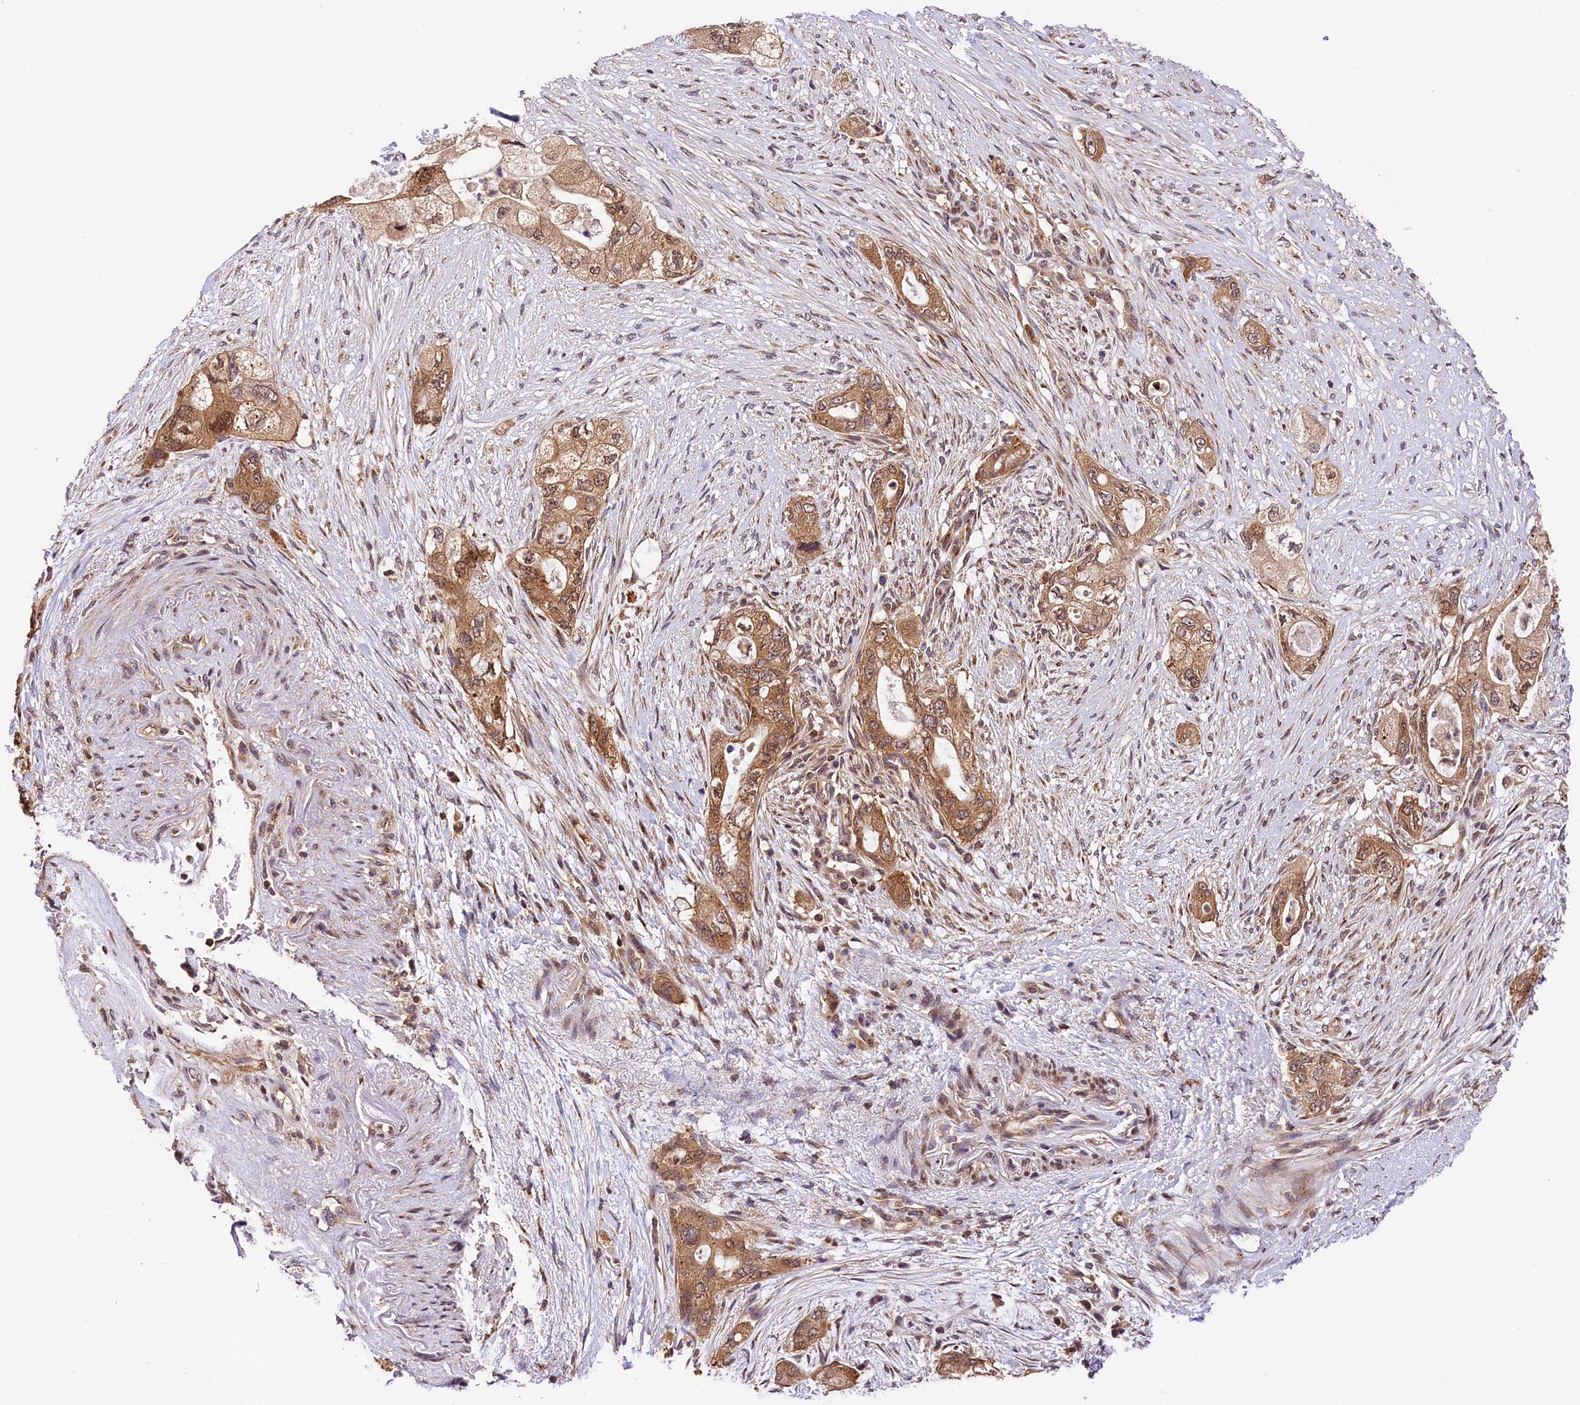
{"staining": {"intensity": "moderate", "quantity": ">75%", "location": "cytoplasmic/membranous,nuclear"}, "tissue": "pancreatic cancer", "cell_type": "Tumor cells", "image_type": "cancer", "snomed": [{"axis": "morphology", "description": "Adenocarcinoma, NOS"}, {"axis": "topography", "description": "Pancreas"}], "caption": "A high-resolution micrograph shows immunohistochemistry staining of pancreatic adenocarcinoma, which shows moderate cytoplasmic/membranous and nuclear positivity in approximately >75% of tumor cells.", "gene": "CHORDC1", "patient": {"sex": "female", "age": 73}}